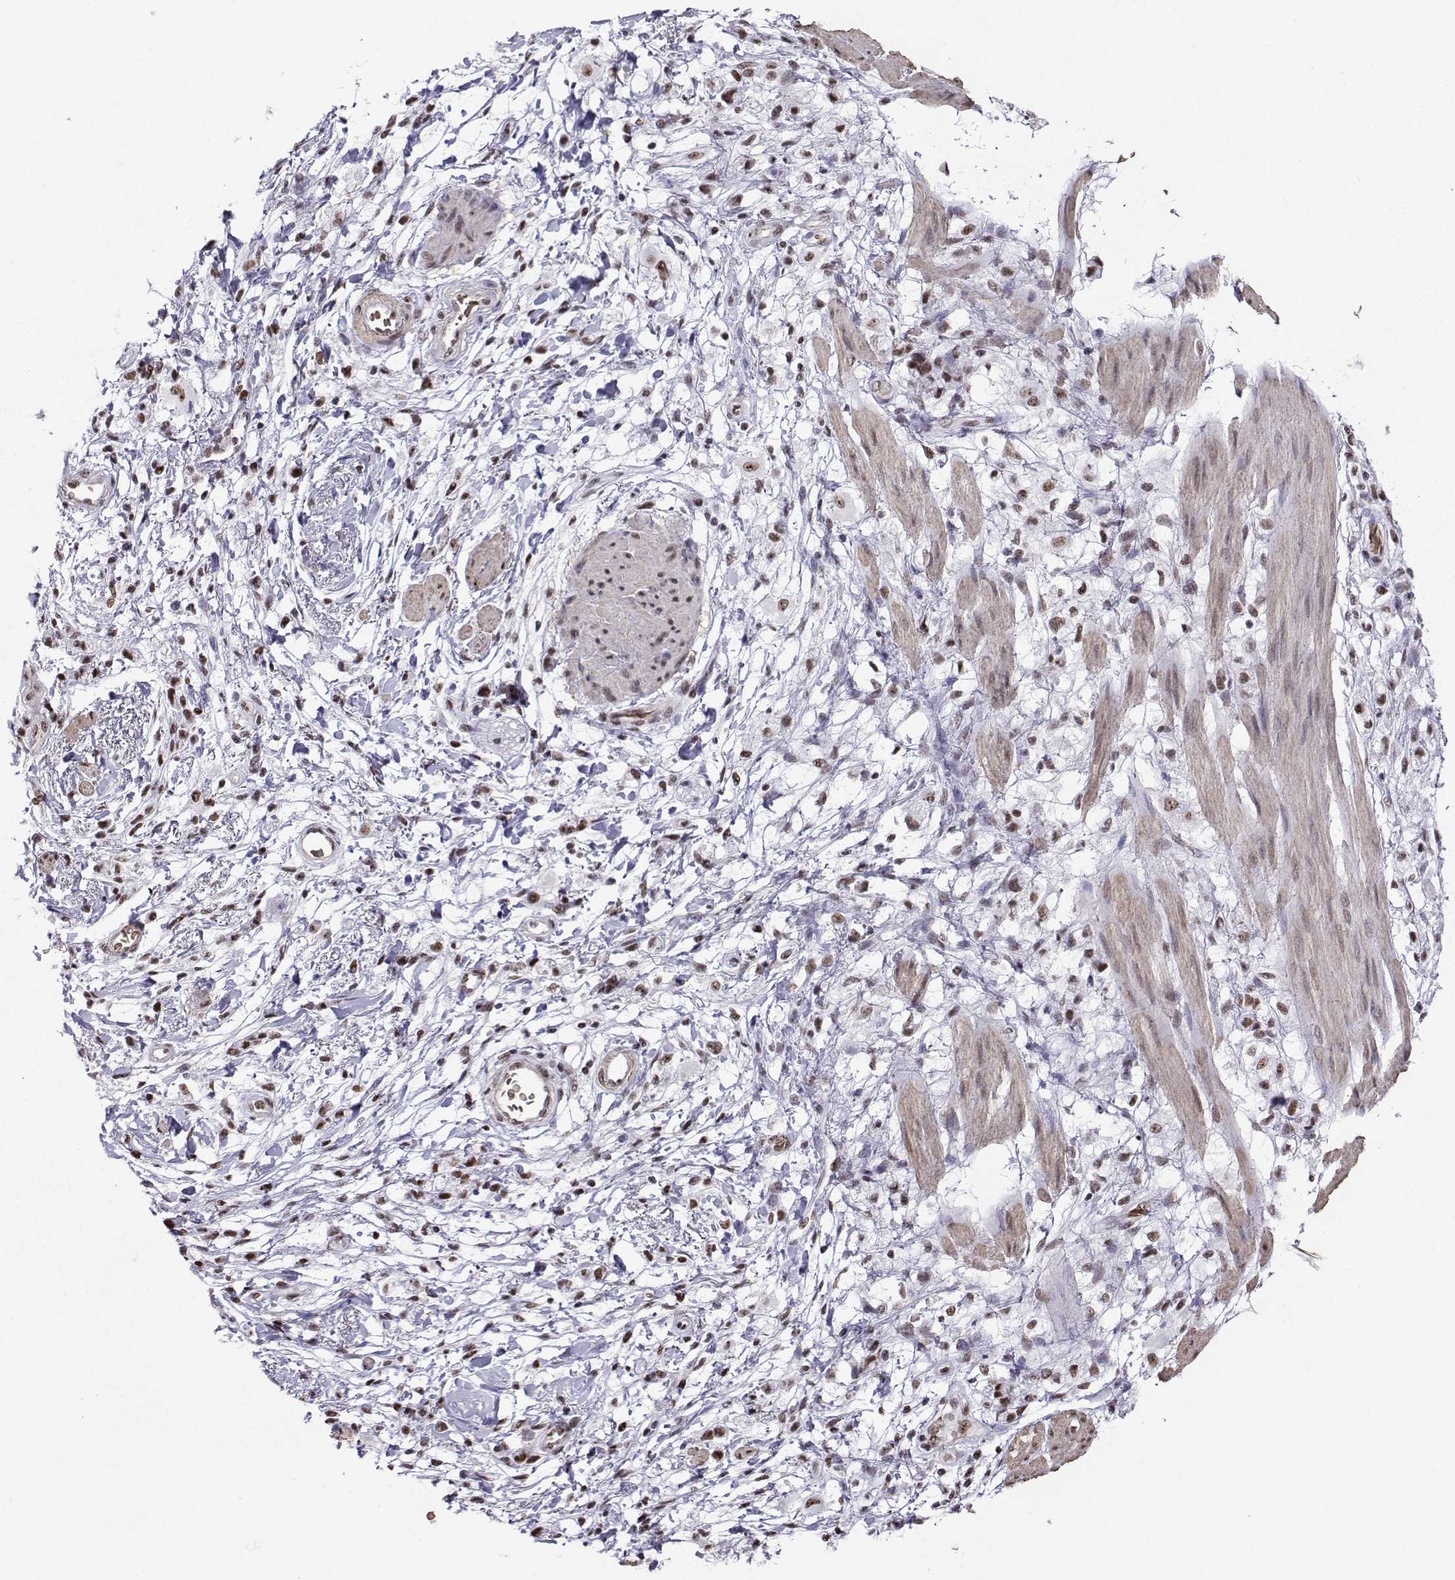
{"staining": {"intensity": "moderate", "quantity": "25%-75%", "location": "nuclear"}, "tissue": "stomach cancer", "cell_type": "Tumor cells", "image_type": "cancer", "snomed": [{"axis": "morphology", "description": "Adenocarcinoma, NOS"}, {"axis": "topography", "description": "Stomach"}], "caption": "The photomicrograph demonstrates a brown stain indicating the presence of a protein in the nuclear of tumor cells in stomach cancer (adenocarcinoma).", "gene": "CCNK", "patient": {"sex": "female", "age": 60}}